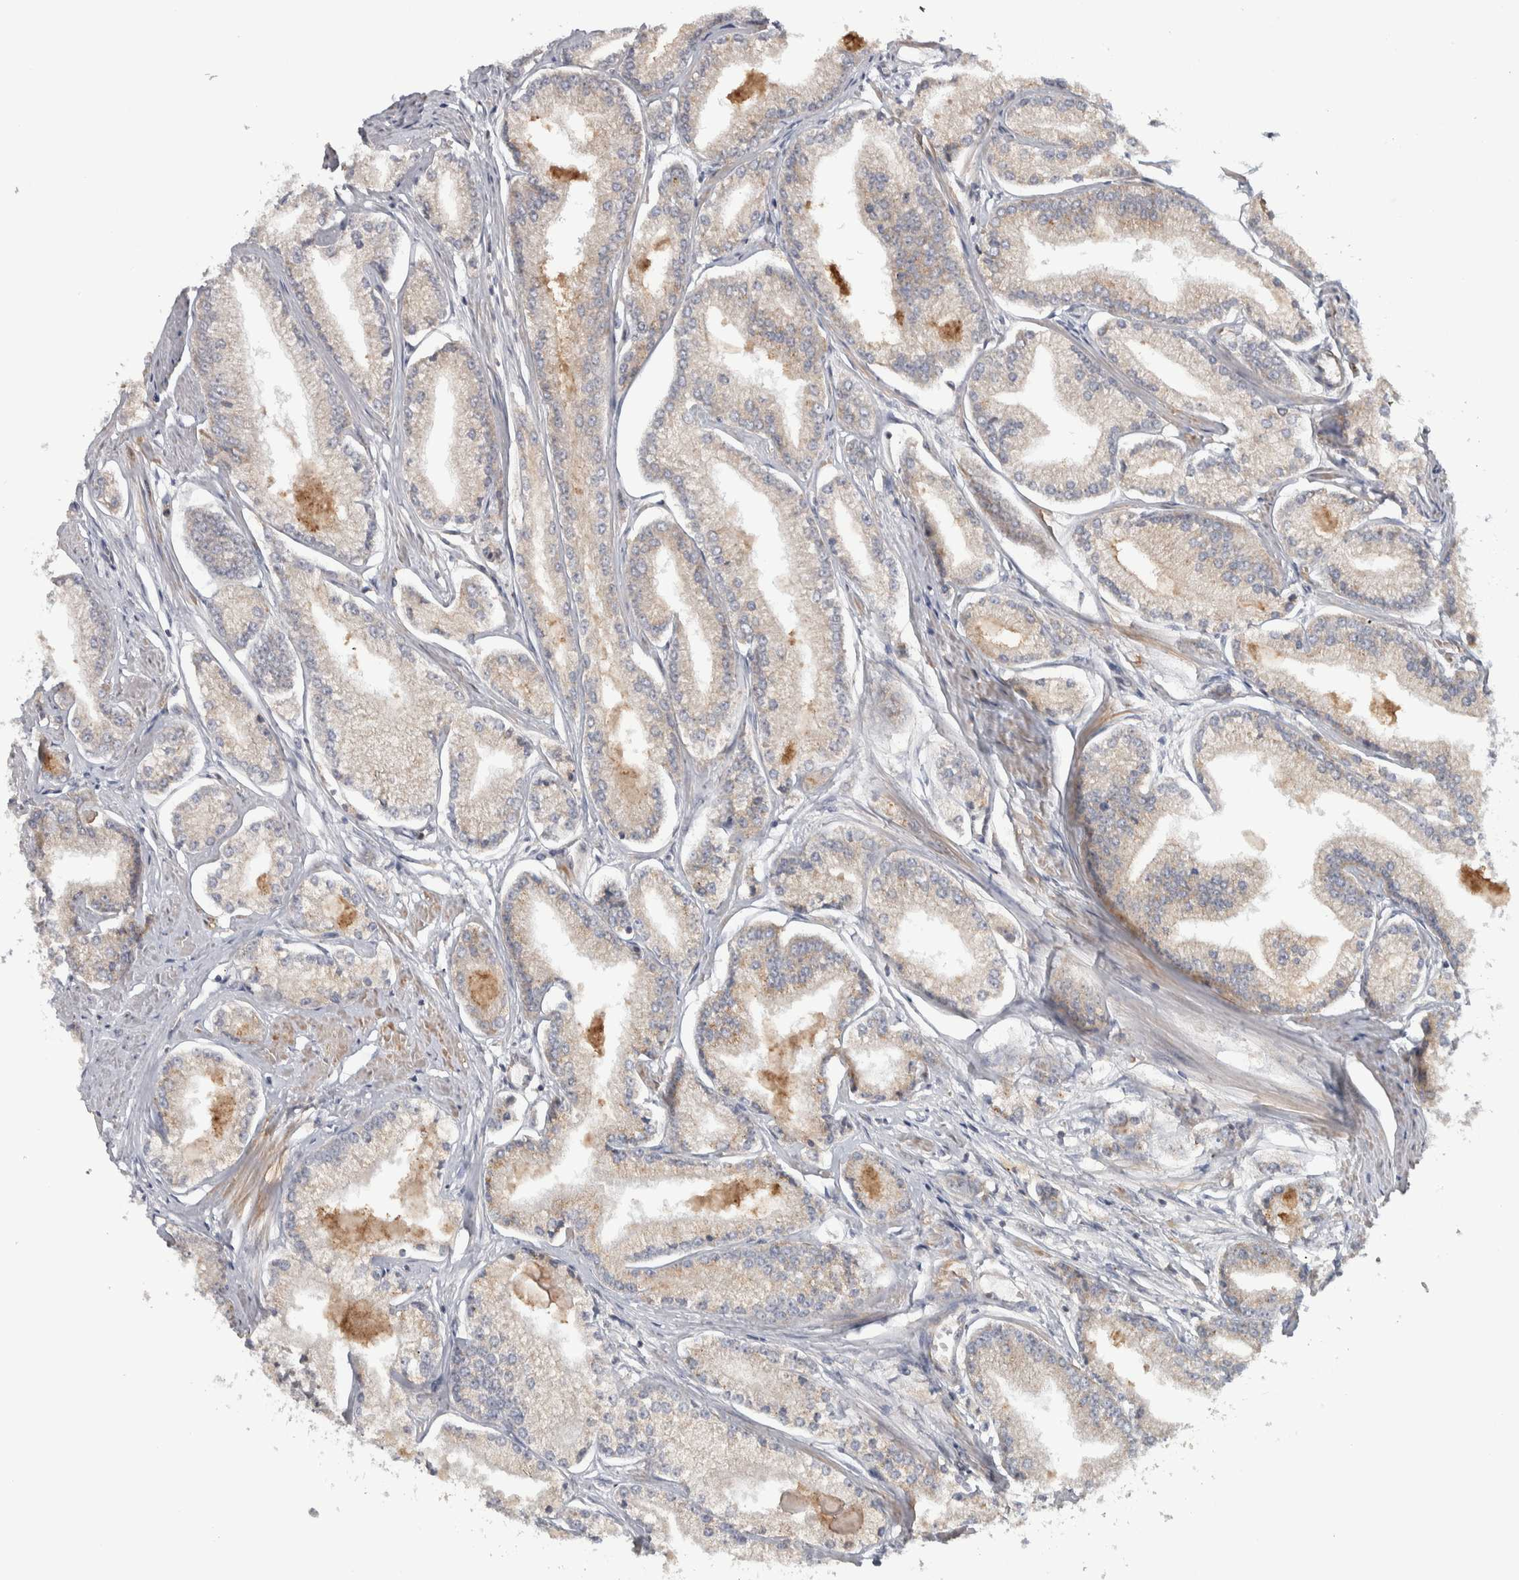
{"staining": {"intensity": "weak", "quantity": "<25%", "location": "cytoplasmic/membranous"}, "tissue": "prostate cancer", "cell_type": "Tumor cells", "image_type": "cancer", "snomed": [{"axis": "morphology", "description": "Adenocarcinoma, Low grade"}, {"axis": "topography", "description": "Prostate"}], "caption": "Prostate cancer (low-grade adenocarcinoma) was stained to show a protein in brown. There is no significant expression in tumor cells. (DAB immunohistochemistry (IHC) with hematoxylin counter stain).", "gene": "CHMP4C", "patient": {"sex": "male", "age": 52}}